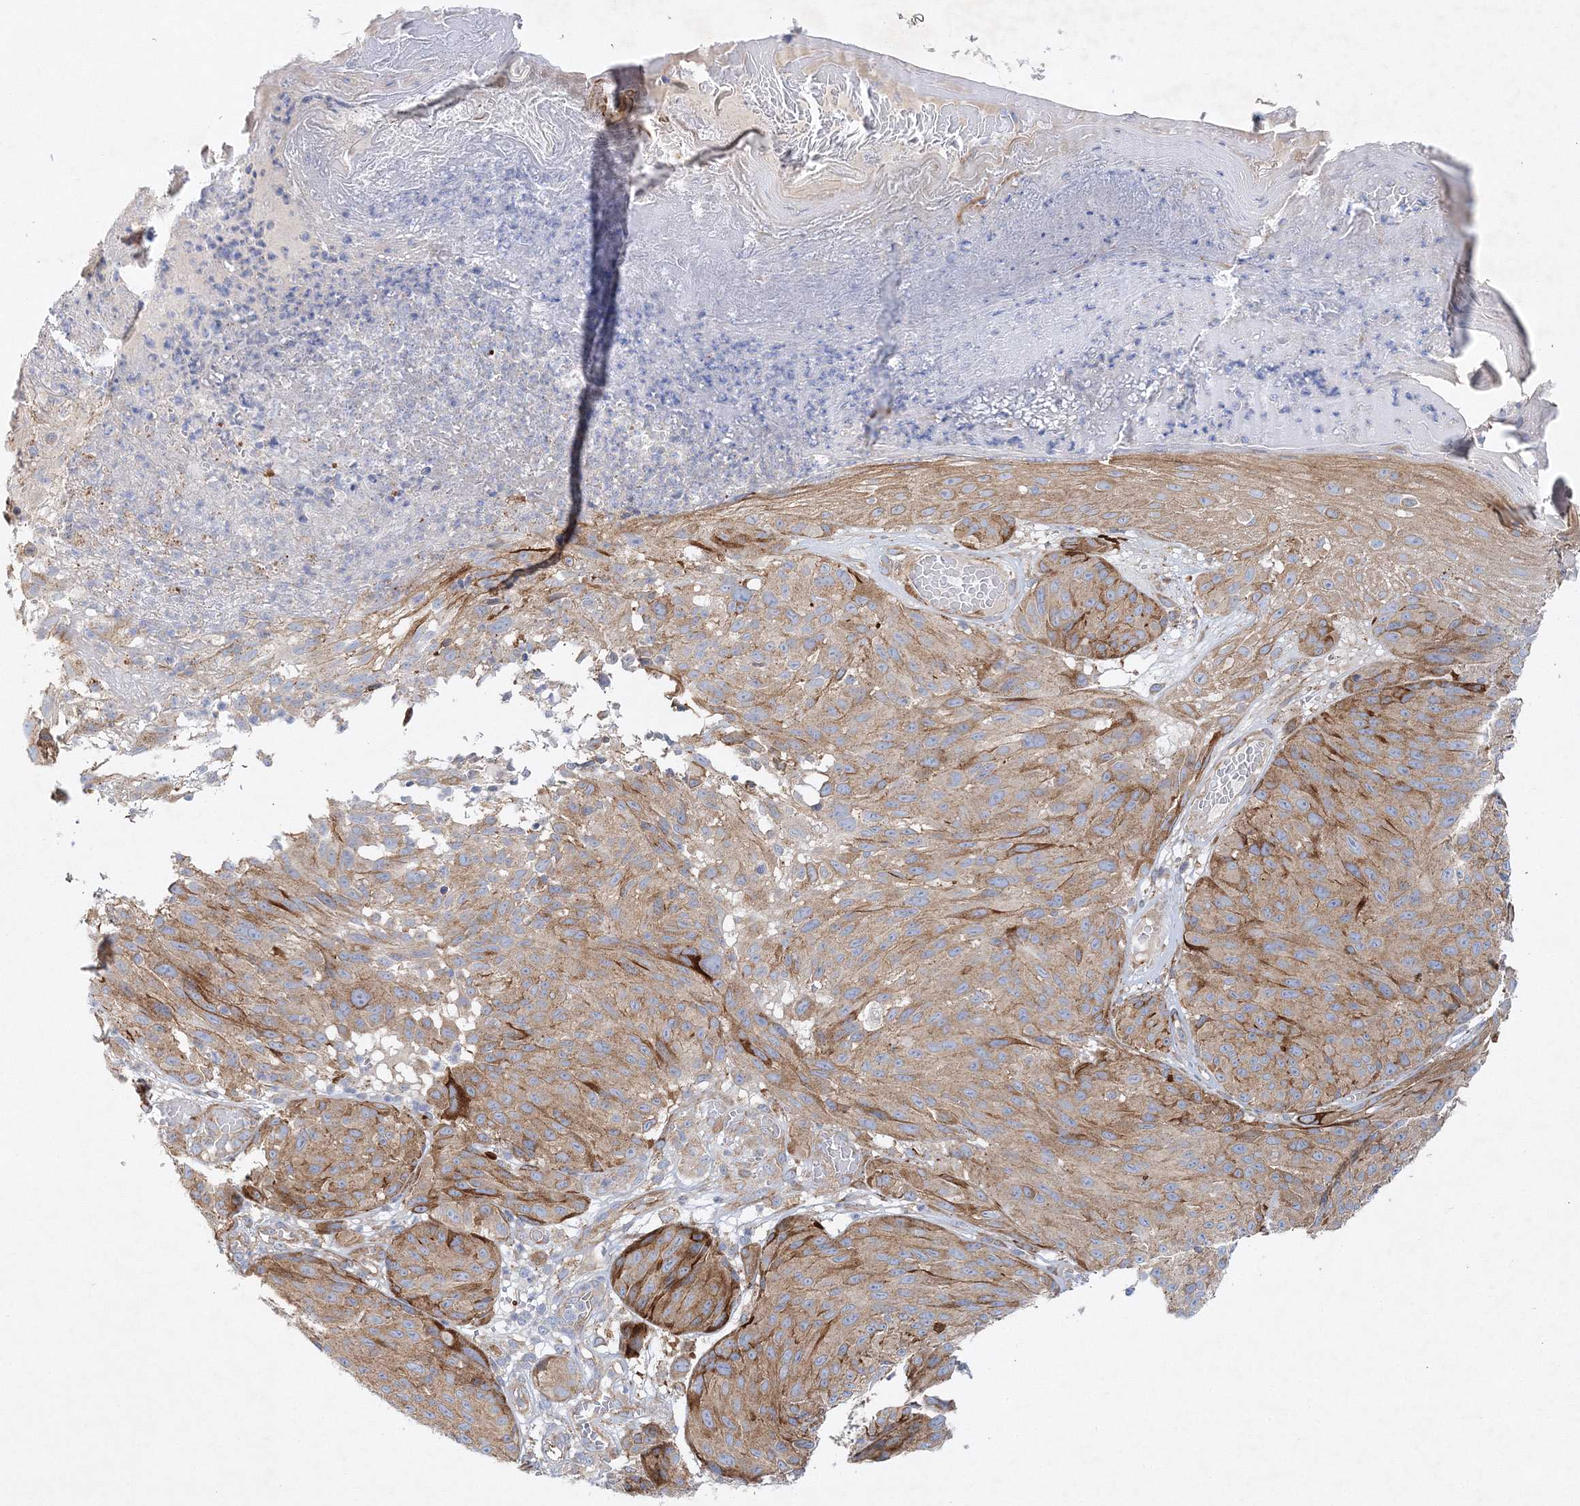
{"staining": {"intensity": "moderate", "quantity": ">75%", "location": "cytoplasmic/membranous"}, "tissue": "melanoma", "cell_type": "Tumor cells", "image_type": "cancer", "snomed": [{"axis": "morphology", "description": "Malignant melanoma, NOS"}, {"axis": "topography", "description": "Skin"}], "caption": "Melanoma stained with a brown dye reveals moderate cytoplasmic/membranous positive staining in about >75% of tumor cells.", "gene": "ZFYVE16", "patient": {"sex": "male", "age": 83}}